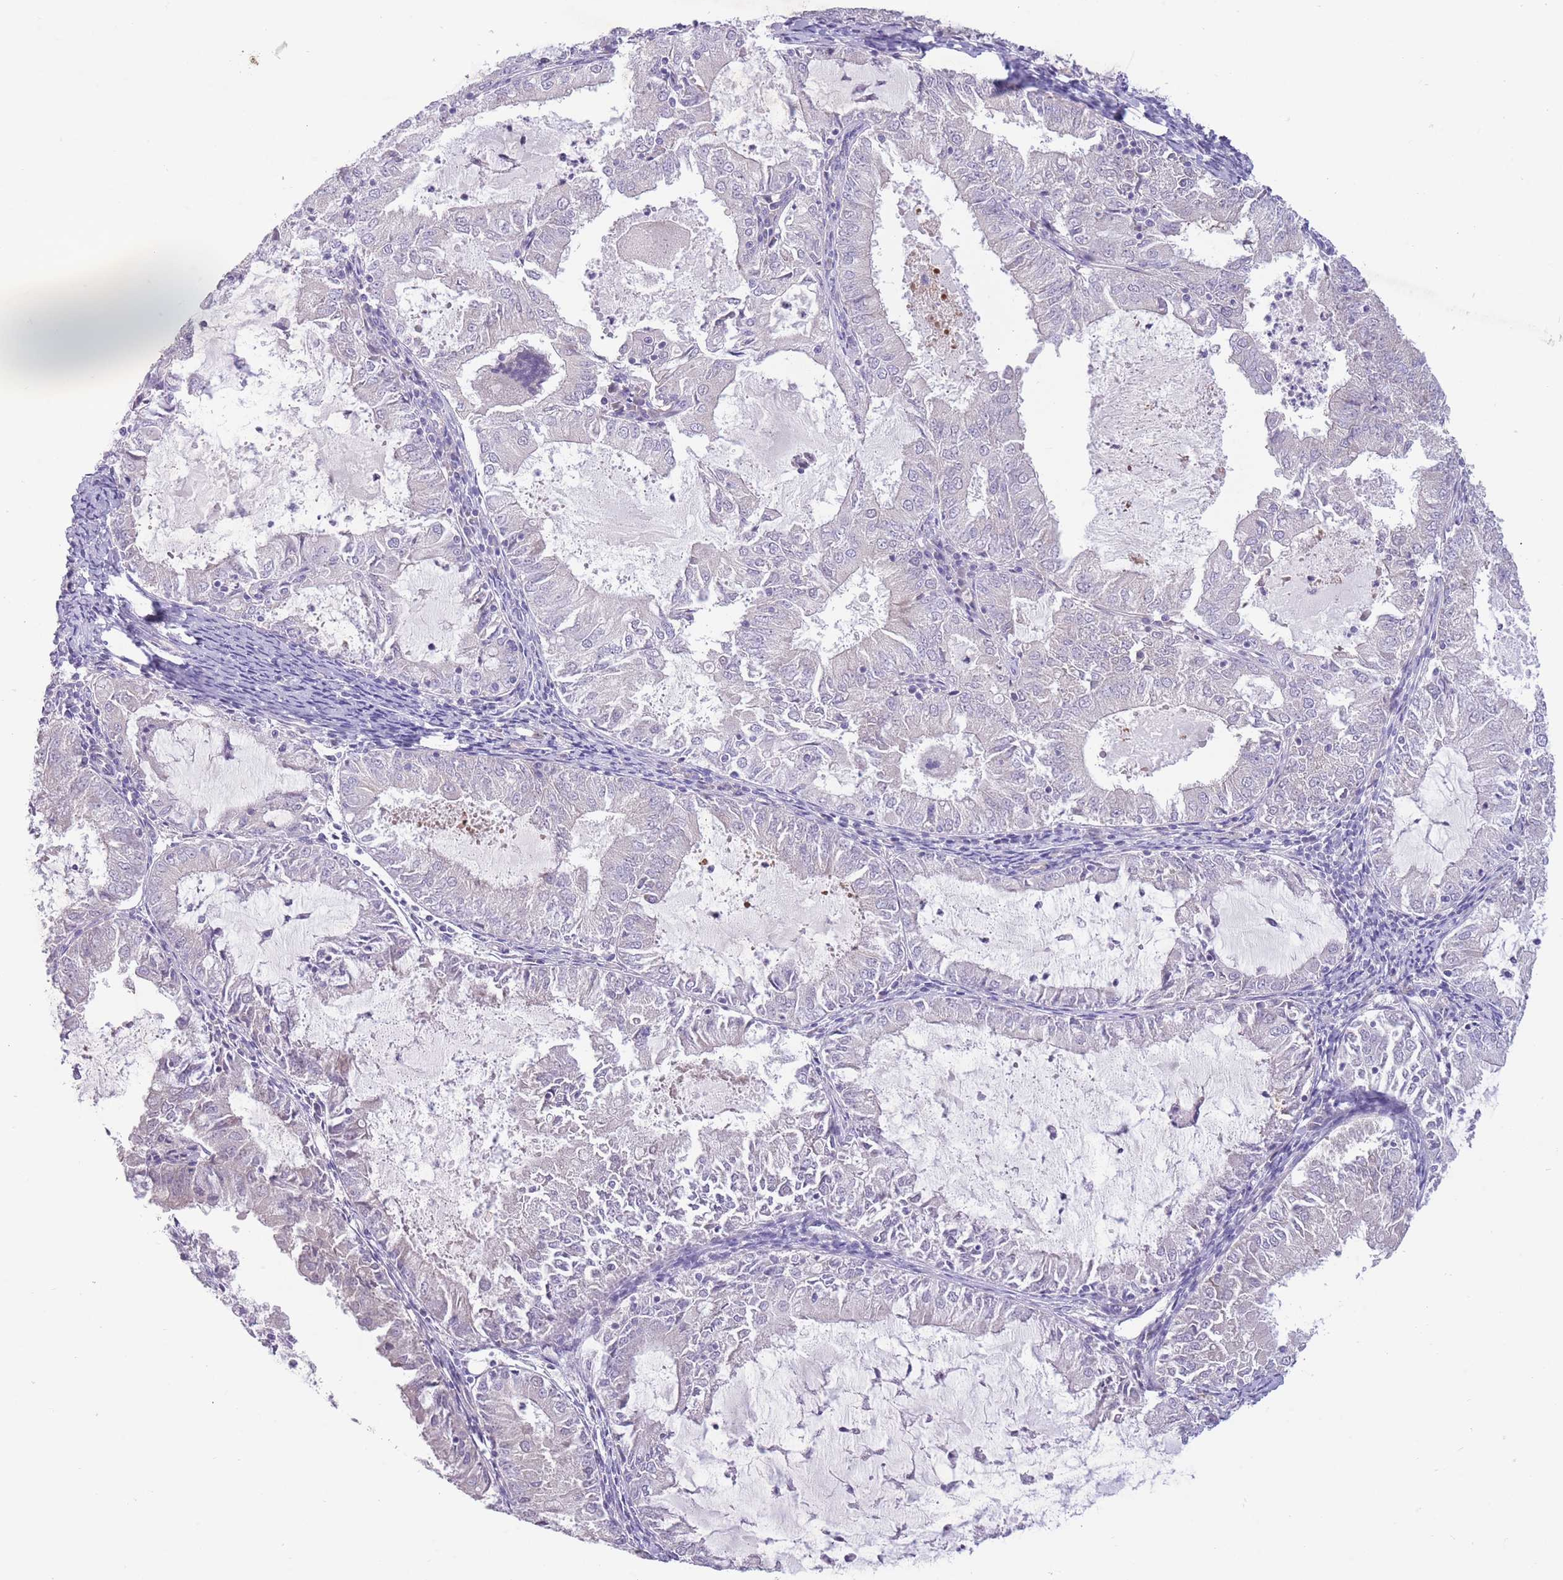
{"staining": {"intensity": "negative", "quantity": "none", "location": "none"}, "tissue": "endometrial cancer", "cell_type": "Tumor cells", "image_type": "cancer", "snomed": [{"axis": "morphology", "description": "Adenocarcinoma, NOS"}, {"axis": "topography", "description": "Endometrium"}], "caption": "The micrograph displays no staining of tumor cells in endometrial cancer.", "gene": "PNPLA5", "patient": {"sex": "female", "age": 57}}